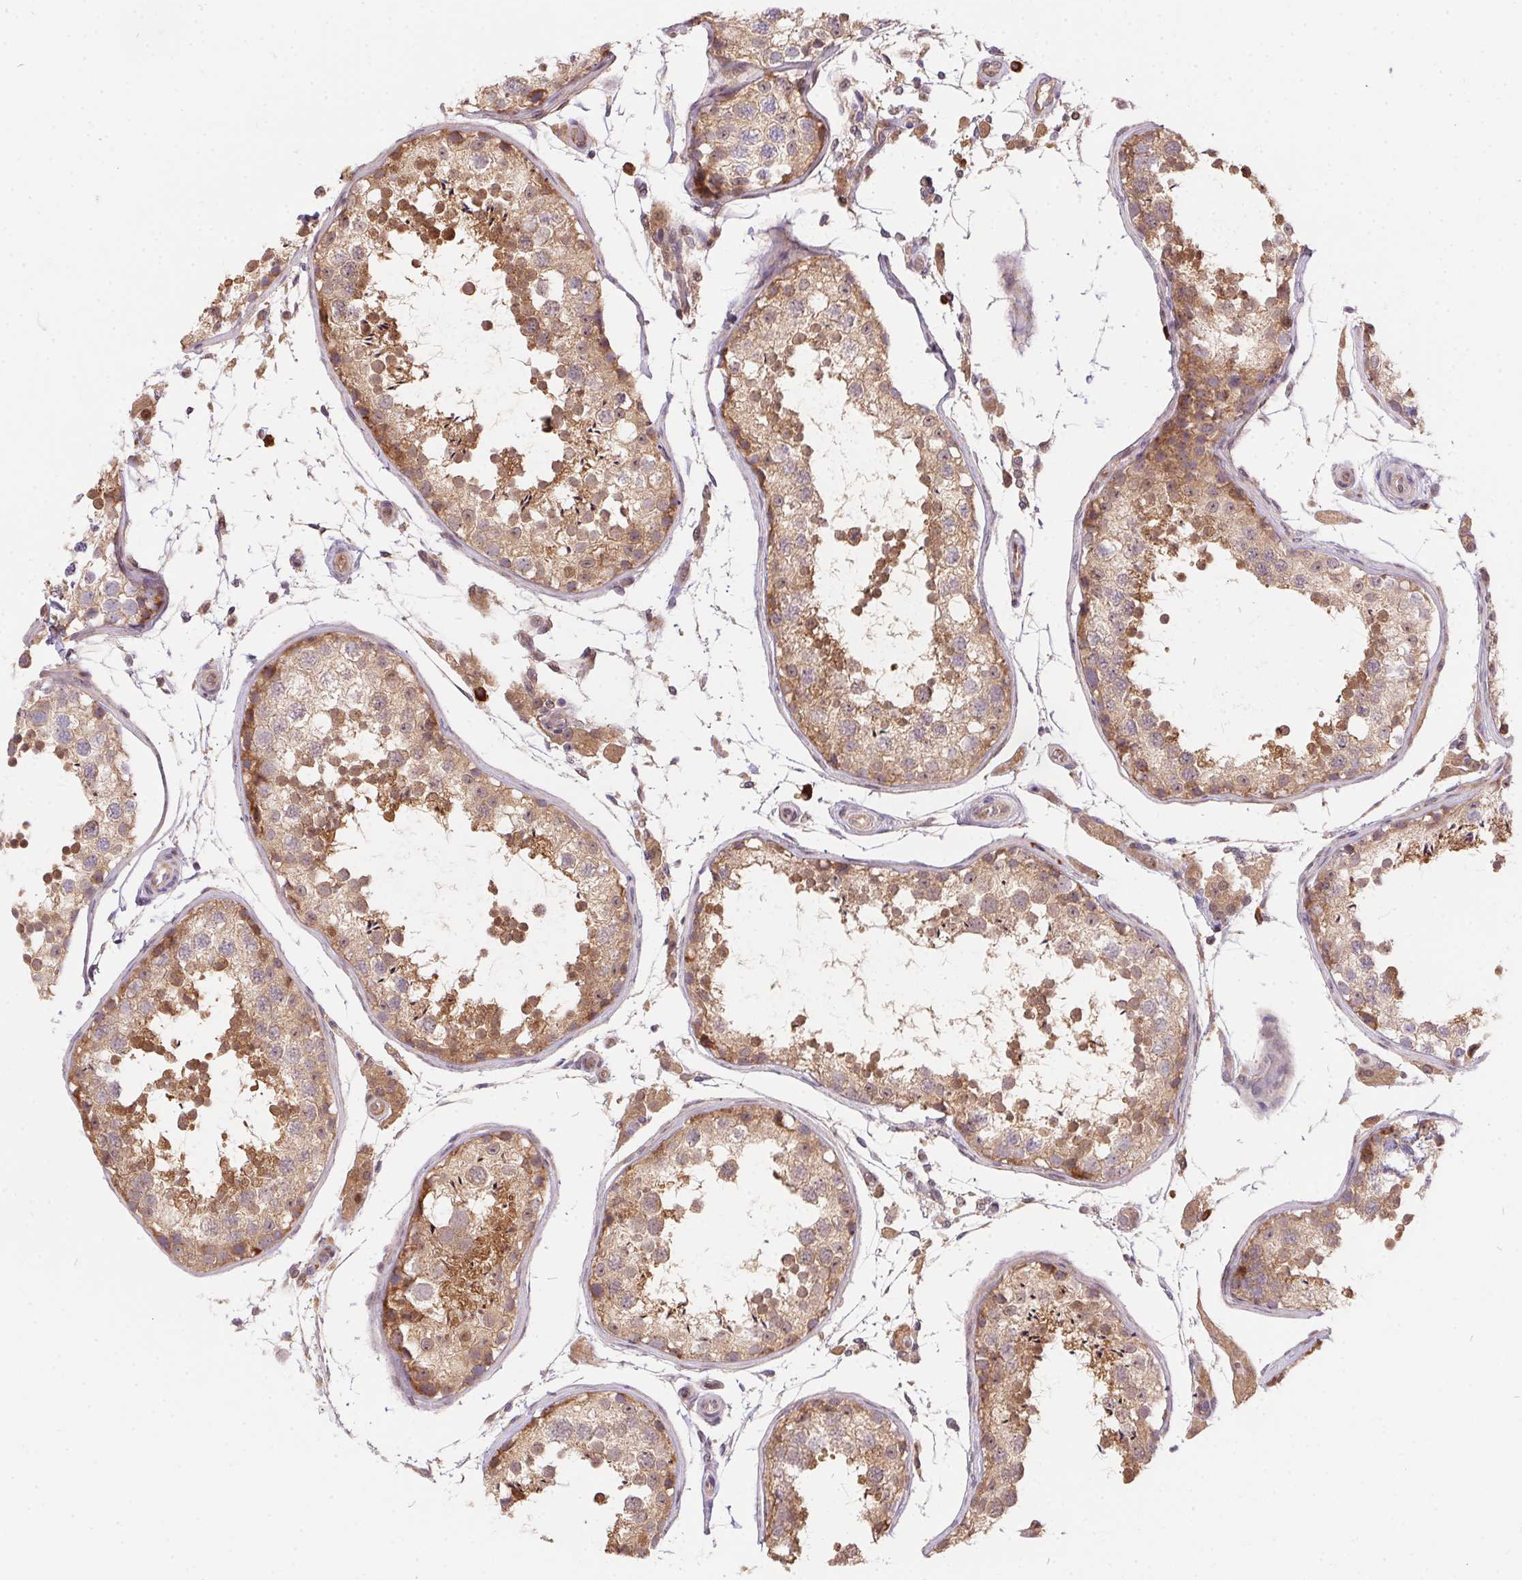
{"staining": {"intensity": "moderate", "quantity": ">75%", "location": "cytoplasmic/membranous,nuclear"}, "tissue": "testis", "cell_type": "Cells in seminiferous ducts", "image_type": "normal", "snomed": [{"axis": "morphology", "description": "Normal tissue, NOS"}, {"axis": "topography", "description": "Testis"}], "caption": "Moderate cytoplasmic/membranous,nuclear protein expression is present in about >75% of cells in seminiferous ducts in testis. (Stains: DAB (3,3'-diaminobenzidine) in brown, nuclei in blue, Microscopy: brightfield microscopy at high magnification).", "gene": "NUDT16", "patient": {"sex": "male", "age": 29}}